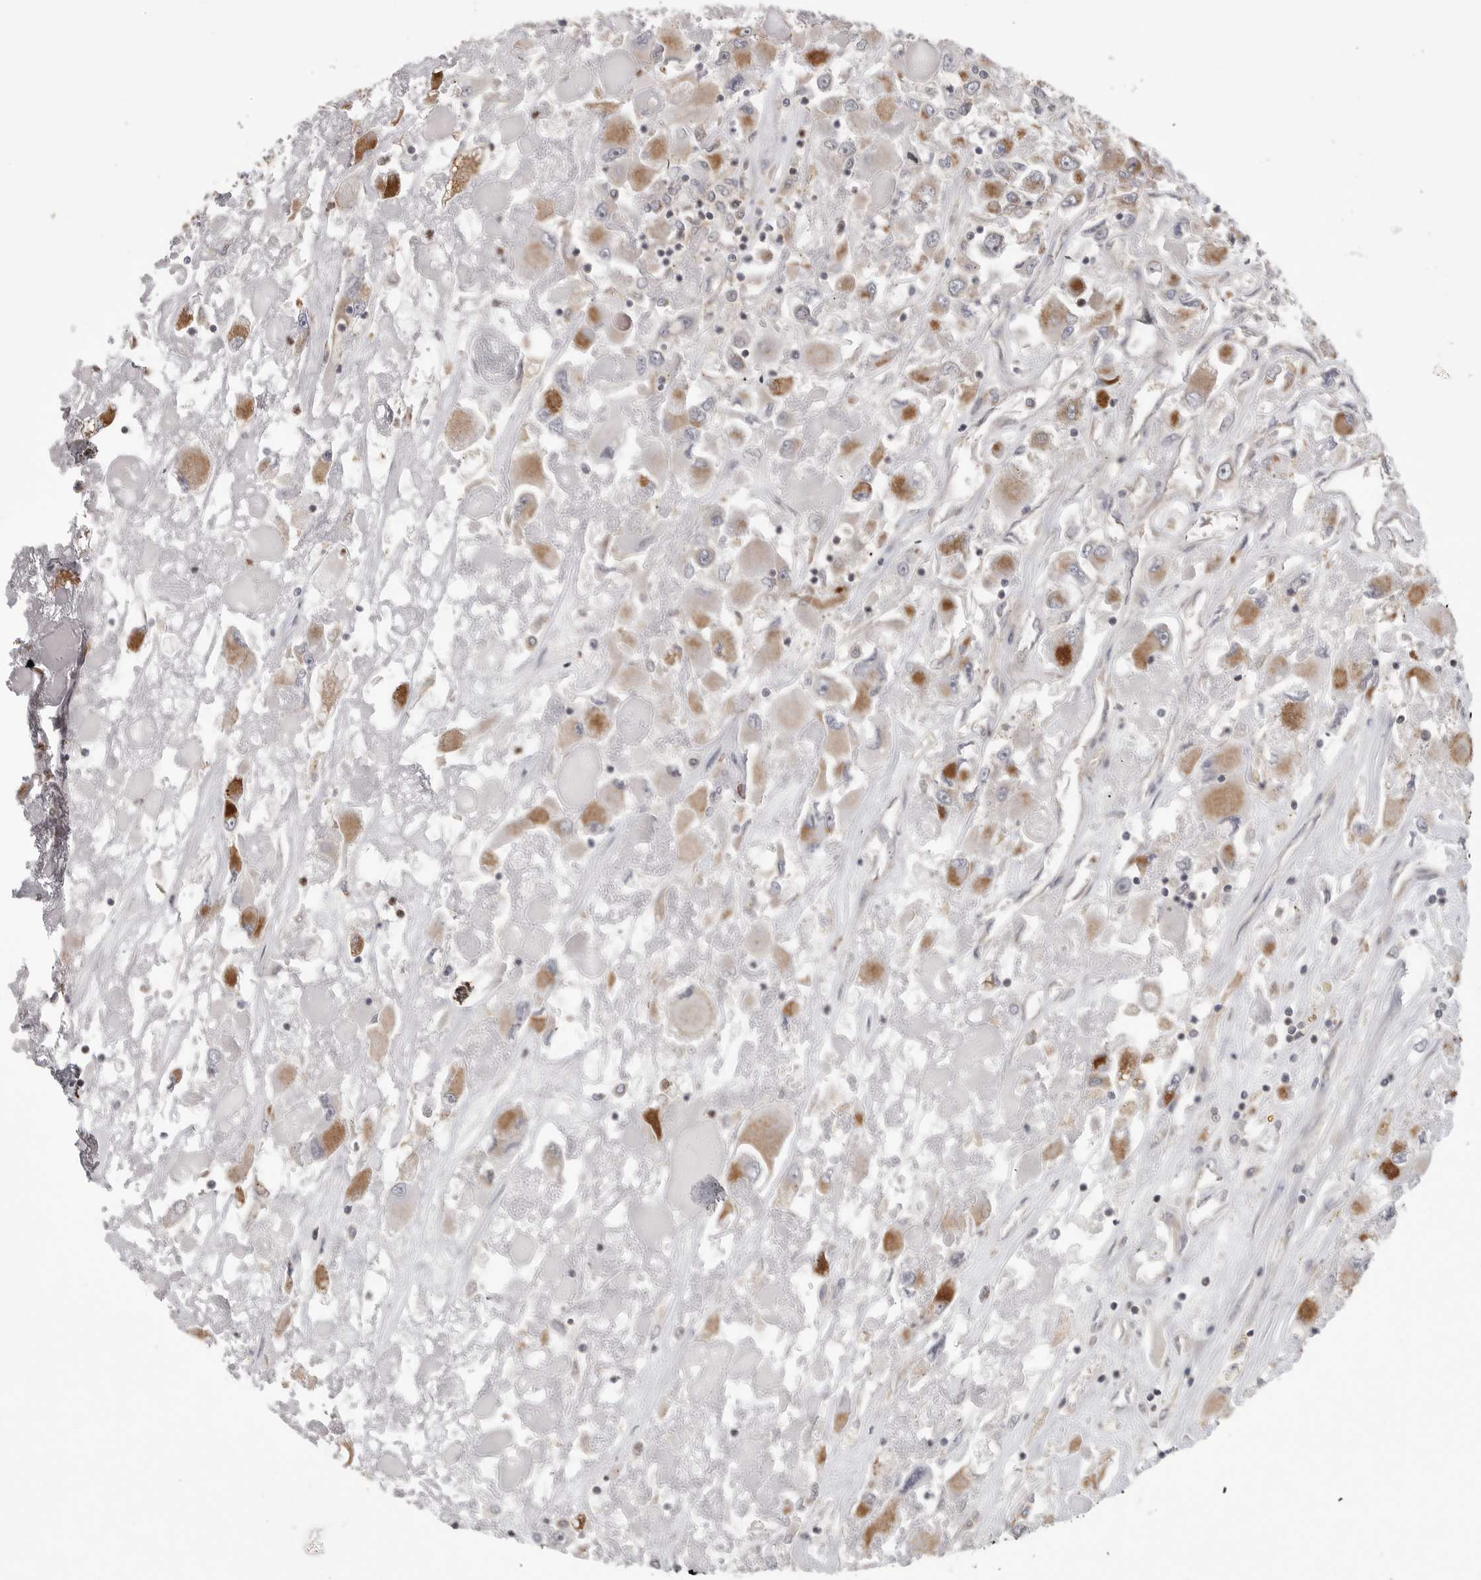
{"staining": {"intensity": "moderate", "quantity": ">75%", "location": "cytoplasmic/membranous"}, "tissue": "renal cancer", "cell_type": "Tumor cells", "image_type": "cancer", "snomed": [{"axis": "morphology", "description": "Adenocarcinoma, NOS"}, {"axis": "topography", "description": "Kidney"}], "caption": "A brown stain shows moderate cytoplasmic/membranous expression of a protein in human renal cancer tumor cells.", "gene": "OXR1", "patient": {"sex": "female", "age": 52}}